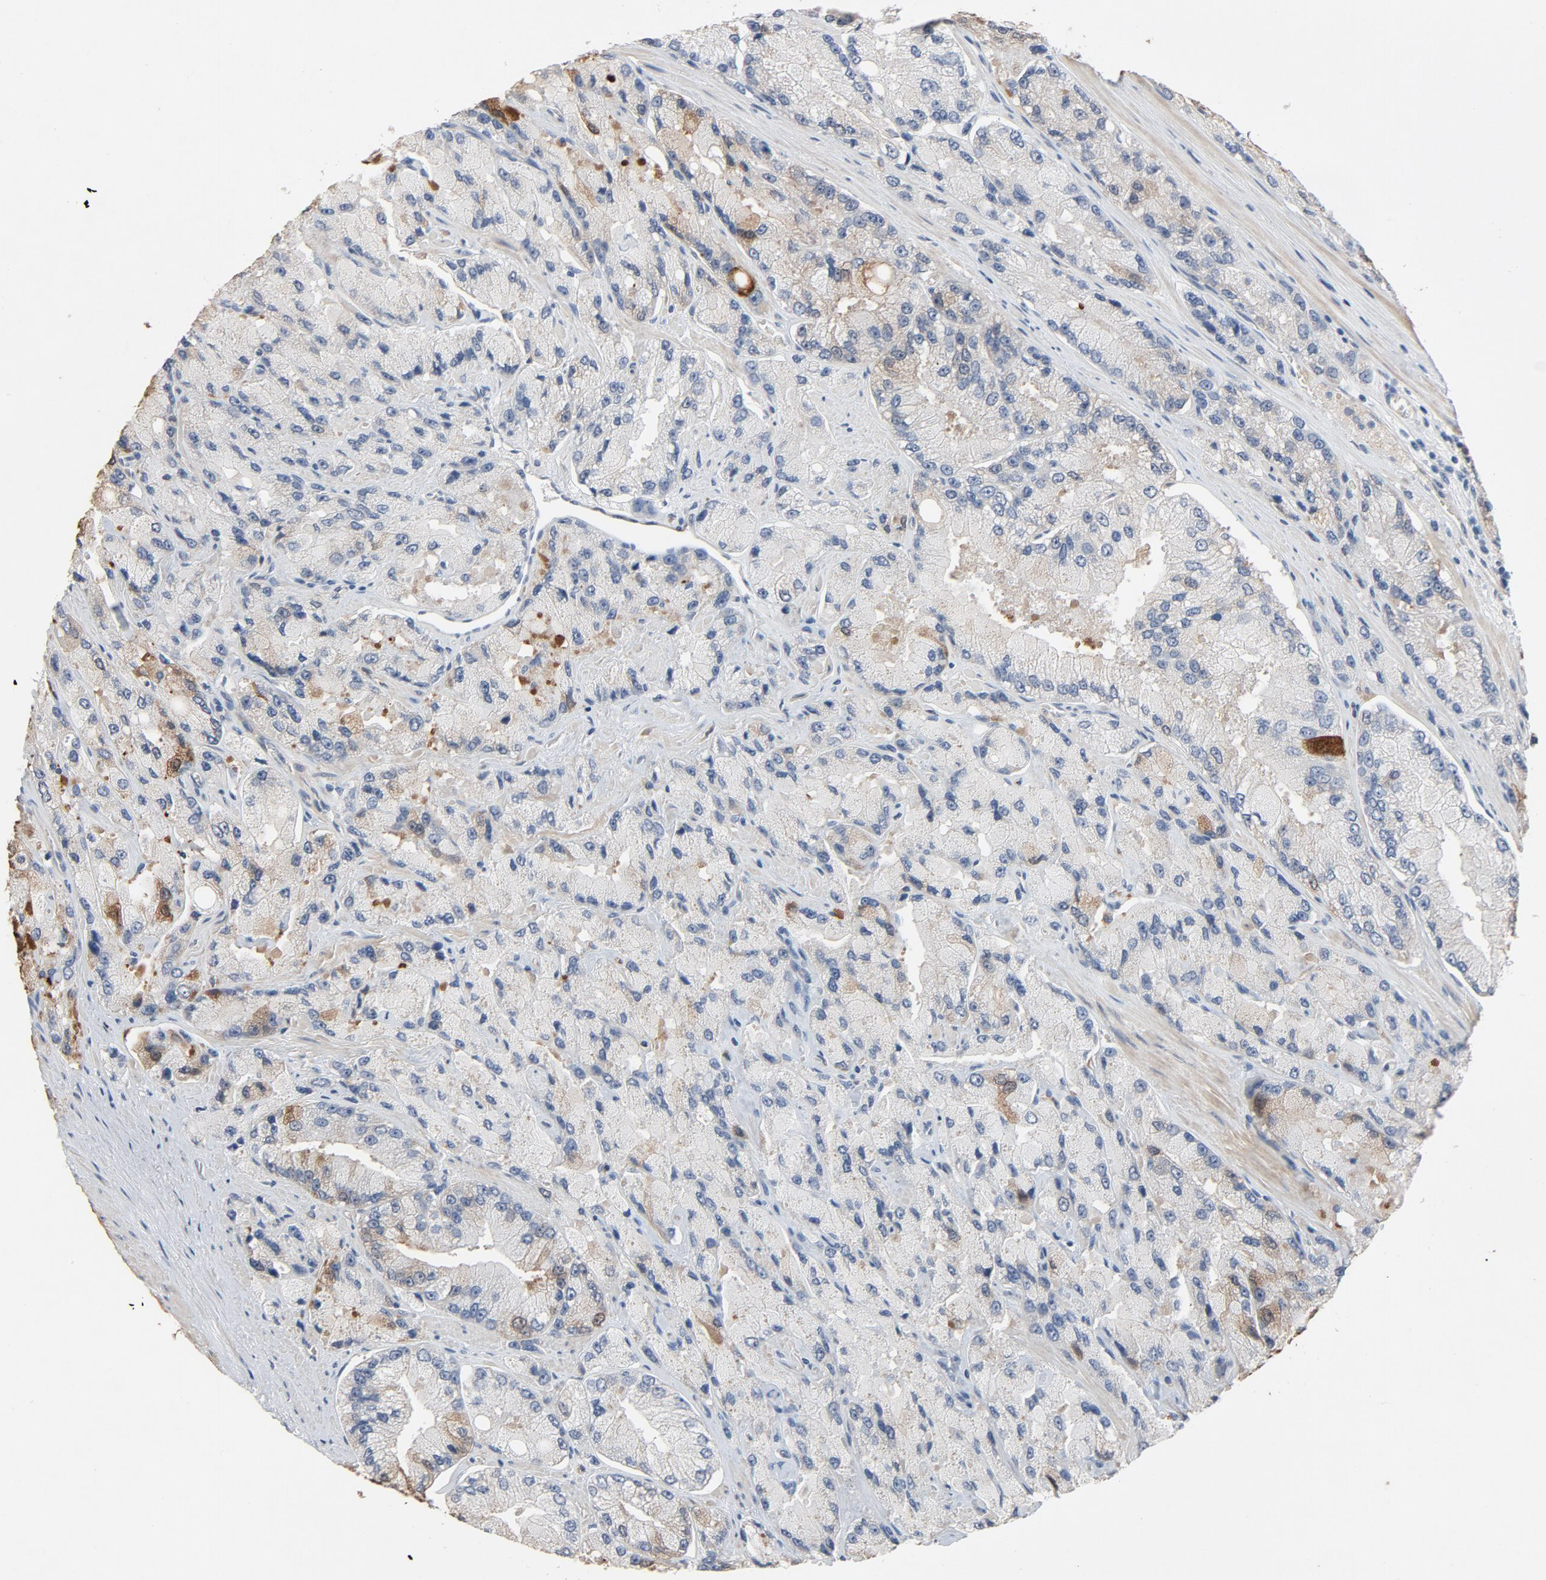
{"staining": {"intensity": "moderate", "quantity": "<25%", "location": "cytoplasmic/membranous"}, "tissue": "prostate cancer", "cell_type": "Tumor cells", "image_type": "cancer", "snomed": [{"axis": "morphology", "description": "Adenocarcinoma, High grade"}, {"axis": "topography", "description": "Prostate"}], "caption": "Prostate cancer was stained to show a protein in brown. There is low levels of moderate cytoplasmic/membranous positivity in about <25% of tumor cells. (DAB IHC, brown staining for protein, blue staining for nuclei).", "gene": "KDR", "patient": {"sex": "male", "age": 58}}